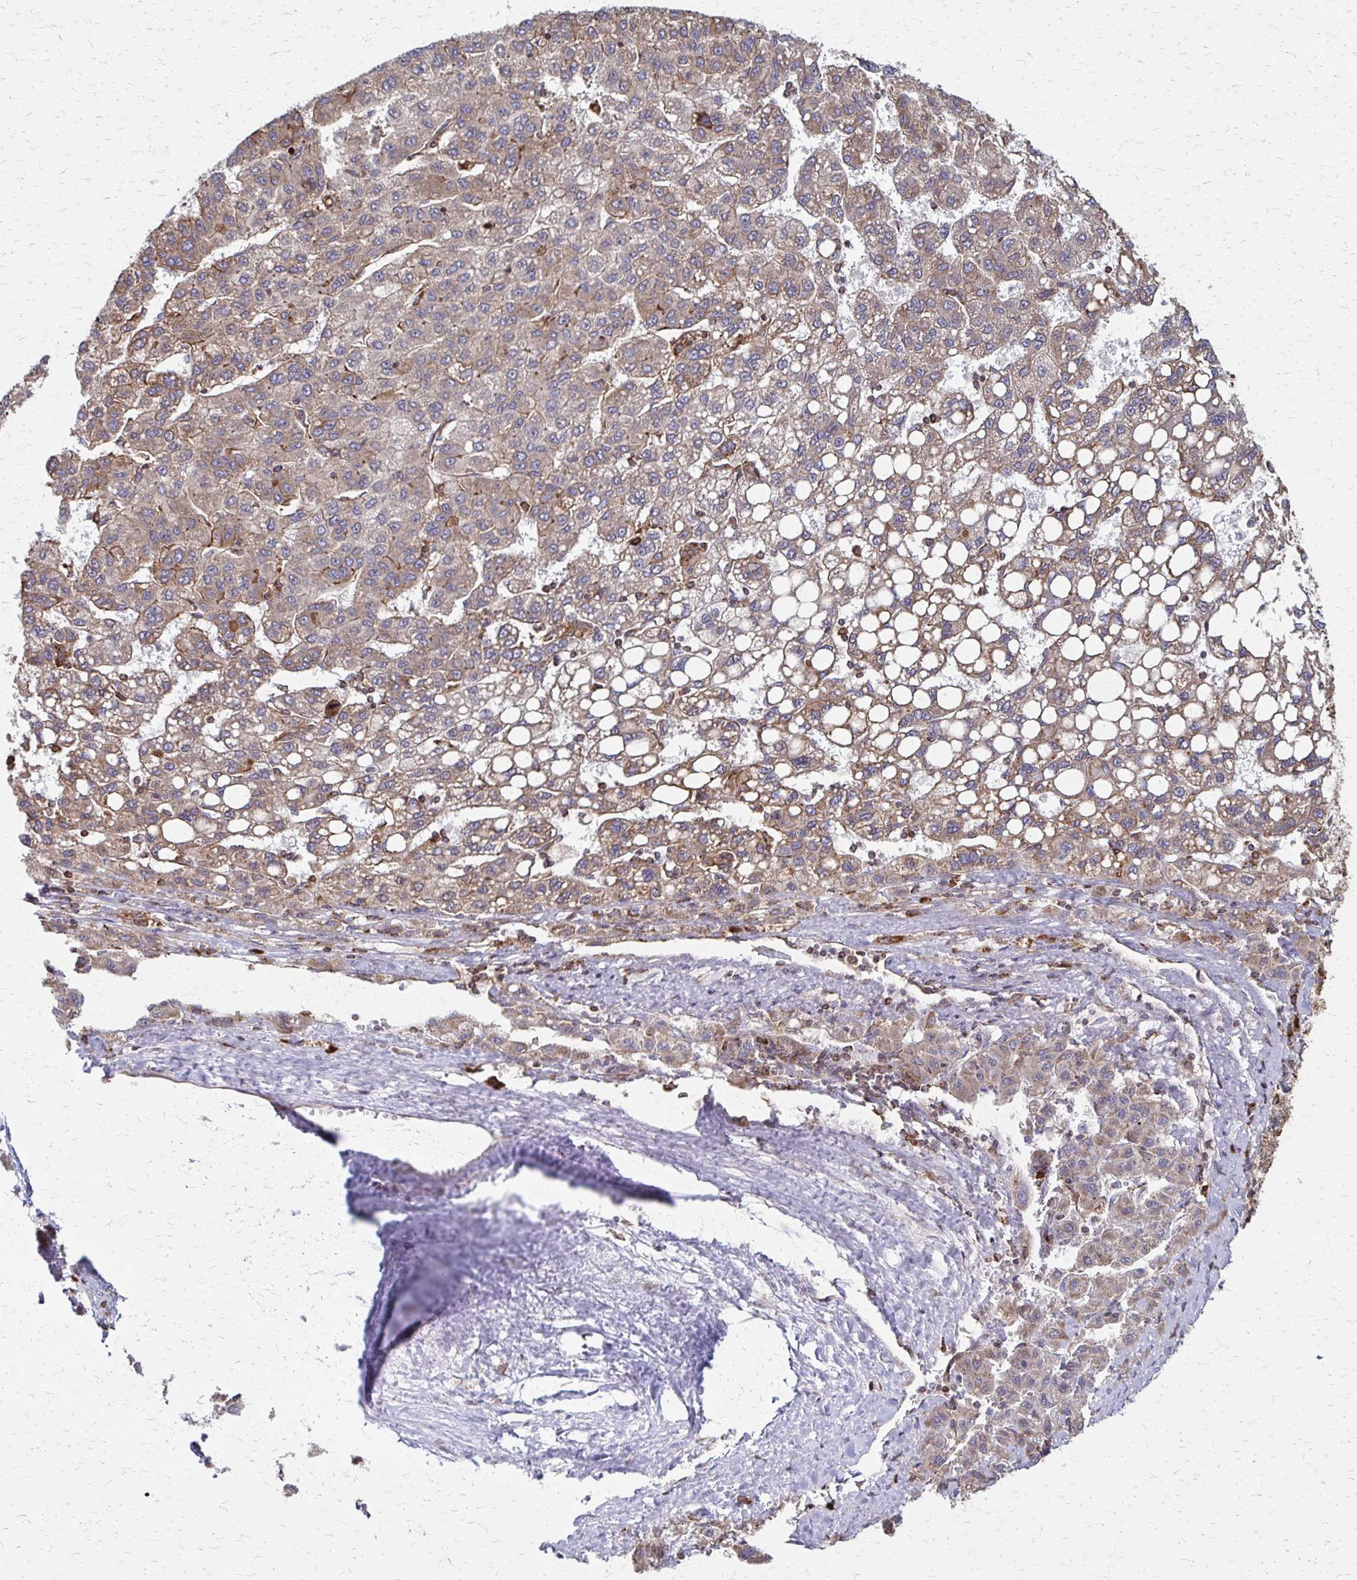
{"staining": {"intensity": "moderate", "quantity": ">75%", "location": "cytoplasmic/membranous"}, "tissue": "liver cancer", "cell_type": "Tumor cells", "image_type": "cancer", "snomed": [{"axis": "morphology", "description": "Carcinoma, Hepatocellular, NOS"}, {"axis": "topography", "description": "Liver"}], "caption": "Liver hepatocellular carcinoma stained for a protein exhibits moderate cytoplasmic/membranous positivity in tumor cells. (Stains: DAB (3,3'-diaminobenzidine) in brown, nuclei in blue, Microscopy: brightfield microscopy at high magnification).", "gene": "EEF2", "patient": {"sex": "female", "age": 82}}